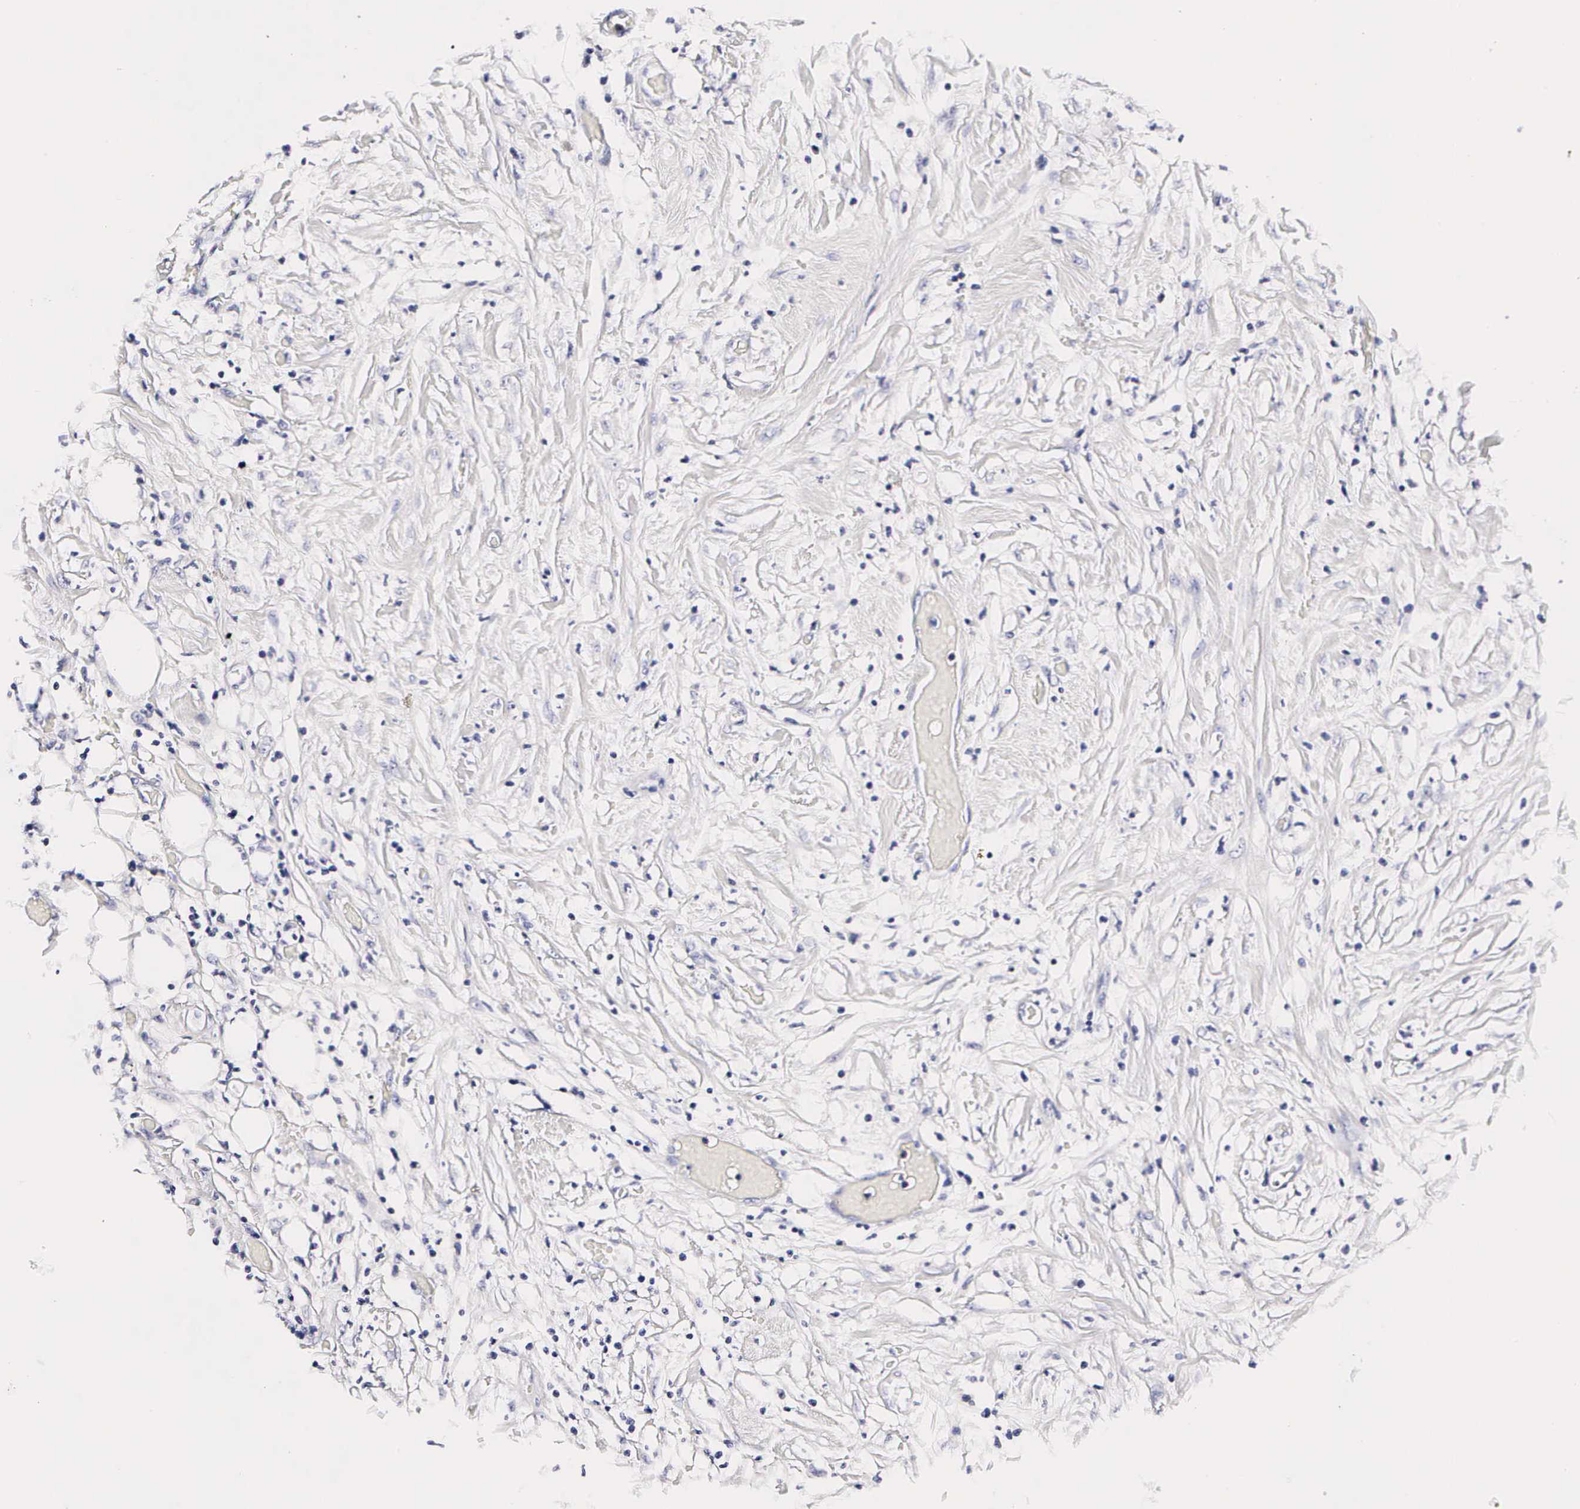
{"staining": {"intensity": "negative", "quantity": "none", "location": "none"}, "tissue": "lymphoma", "cell_type": "Tumor cells", "image_type": "cancer", "snomed": [{"axis": "morphology", "description": "Malignant lymphoma, non-Hodgkin's type, High grade"}, {"axis": "topography", "description": "Colon"}], "caption": "IHC photomicrograph of human malignant lymphoma, non-Hodgkin's type (high-grade) stained for a protein (brown), which exhibits no positivity in tumor cells. The staining was performed using DAB to visualize the protein expression in brown, while the nuclei were stained in blue with hematoxylin (Magnification: 20x).", "gene": "RNASE6", "patient": {"sex": "male", "age": 82}}